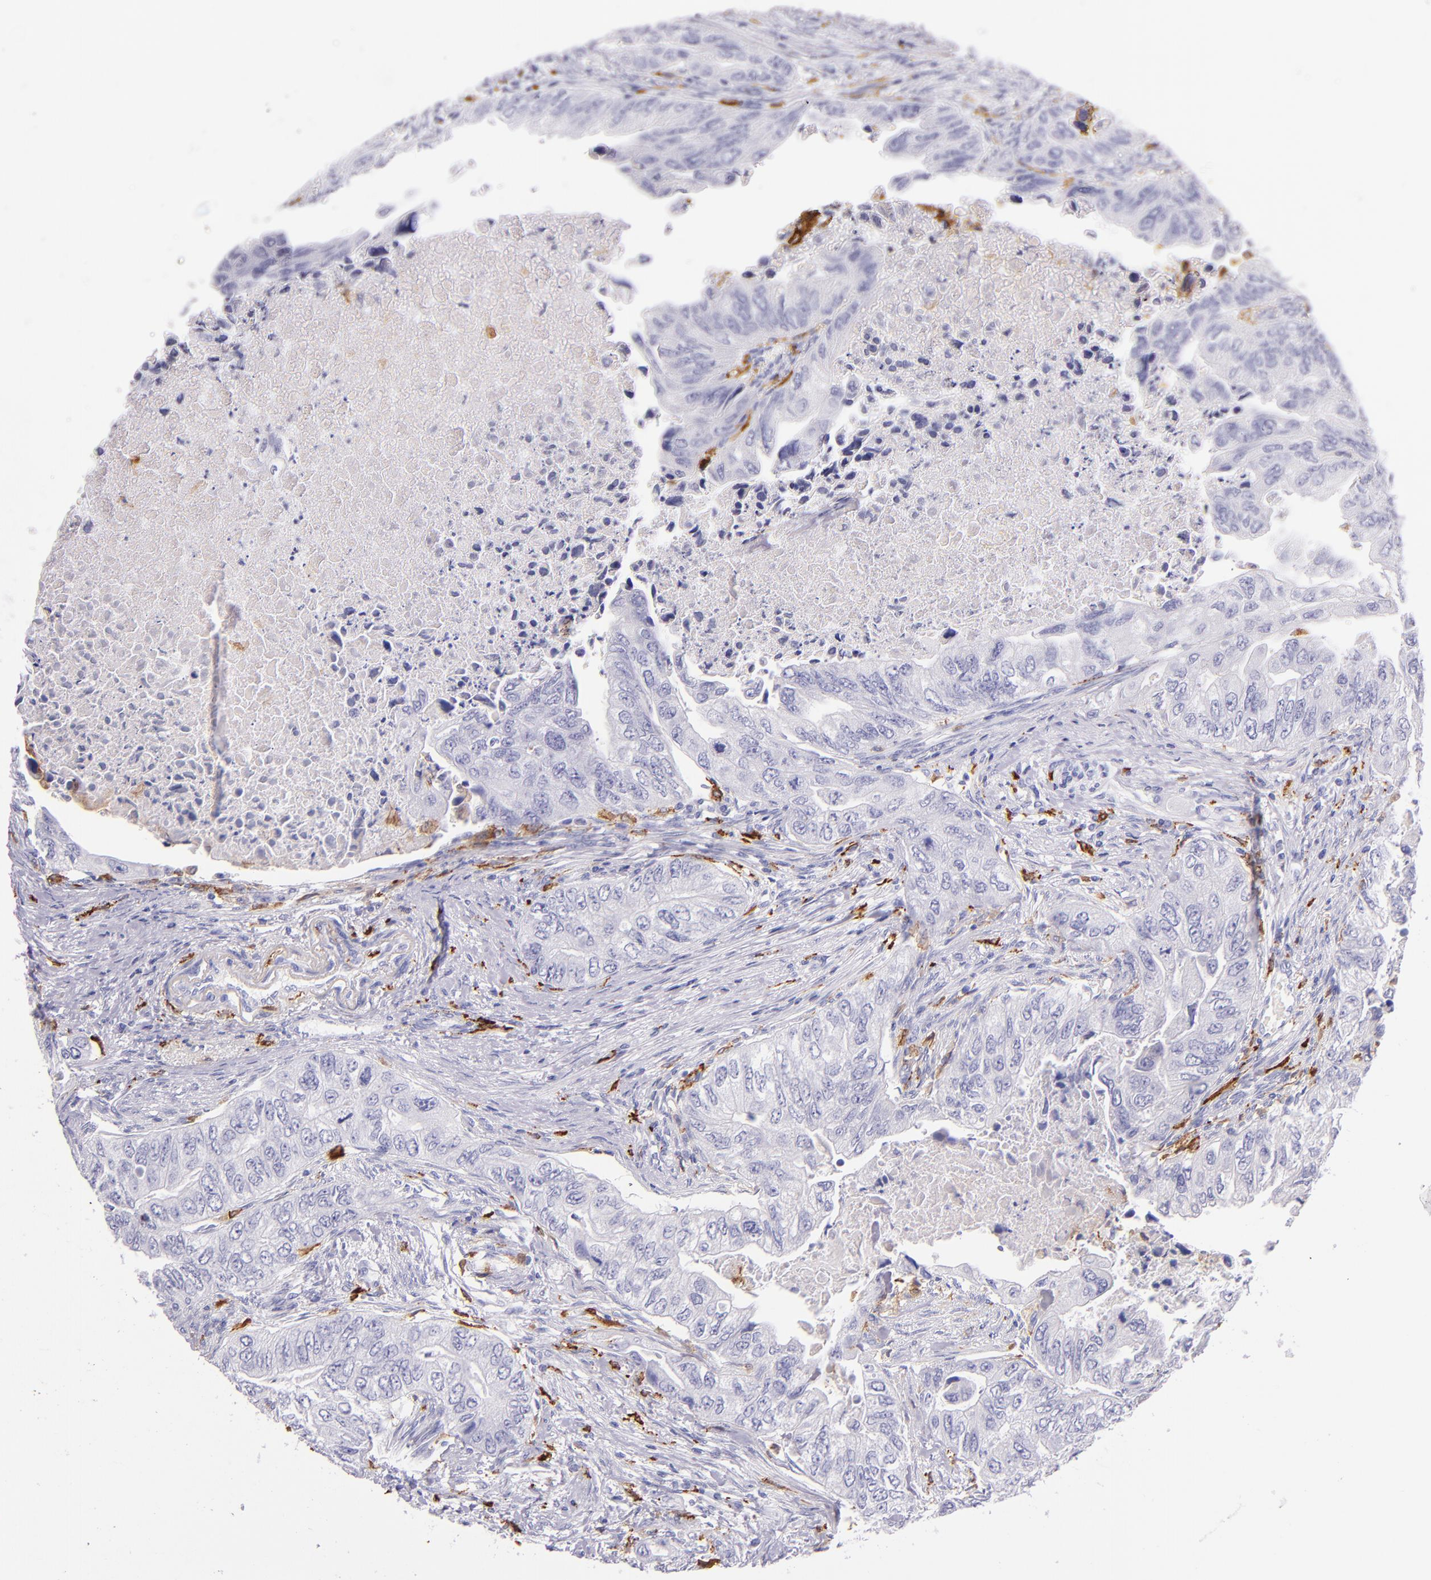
{"staining": {"intensity": "negative", "quantity": "none", "location": "none"}, "tissue": "colorectal cancer", "cell_type": "Tumor cells", "image_type": "cancer", "snomed": [{"axis": "morphology", "description": "Adenocarcinoma, NOS"}, {"axis": "topography", "description": "Colon"}], "caption": "This is a histopathology image of immunohistochemistry (IHC) staining of adenocarcinoma (colorectal), which shows no staining in tumor cells.", "gene": "CD163", "patient": {"sex": "female", "age": 11}}